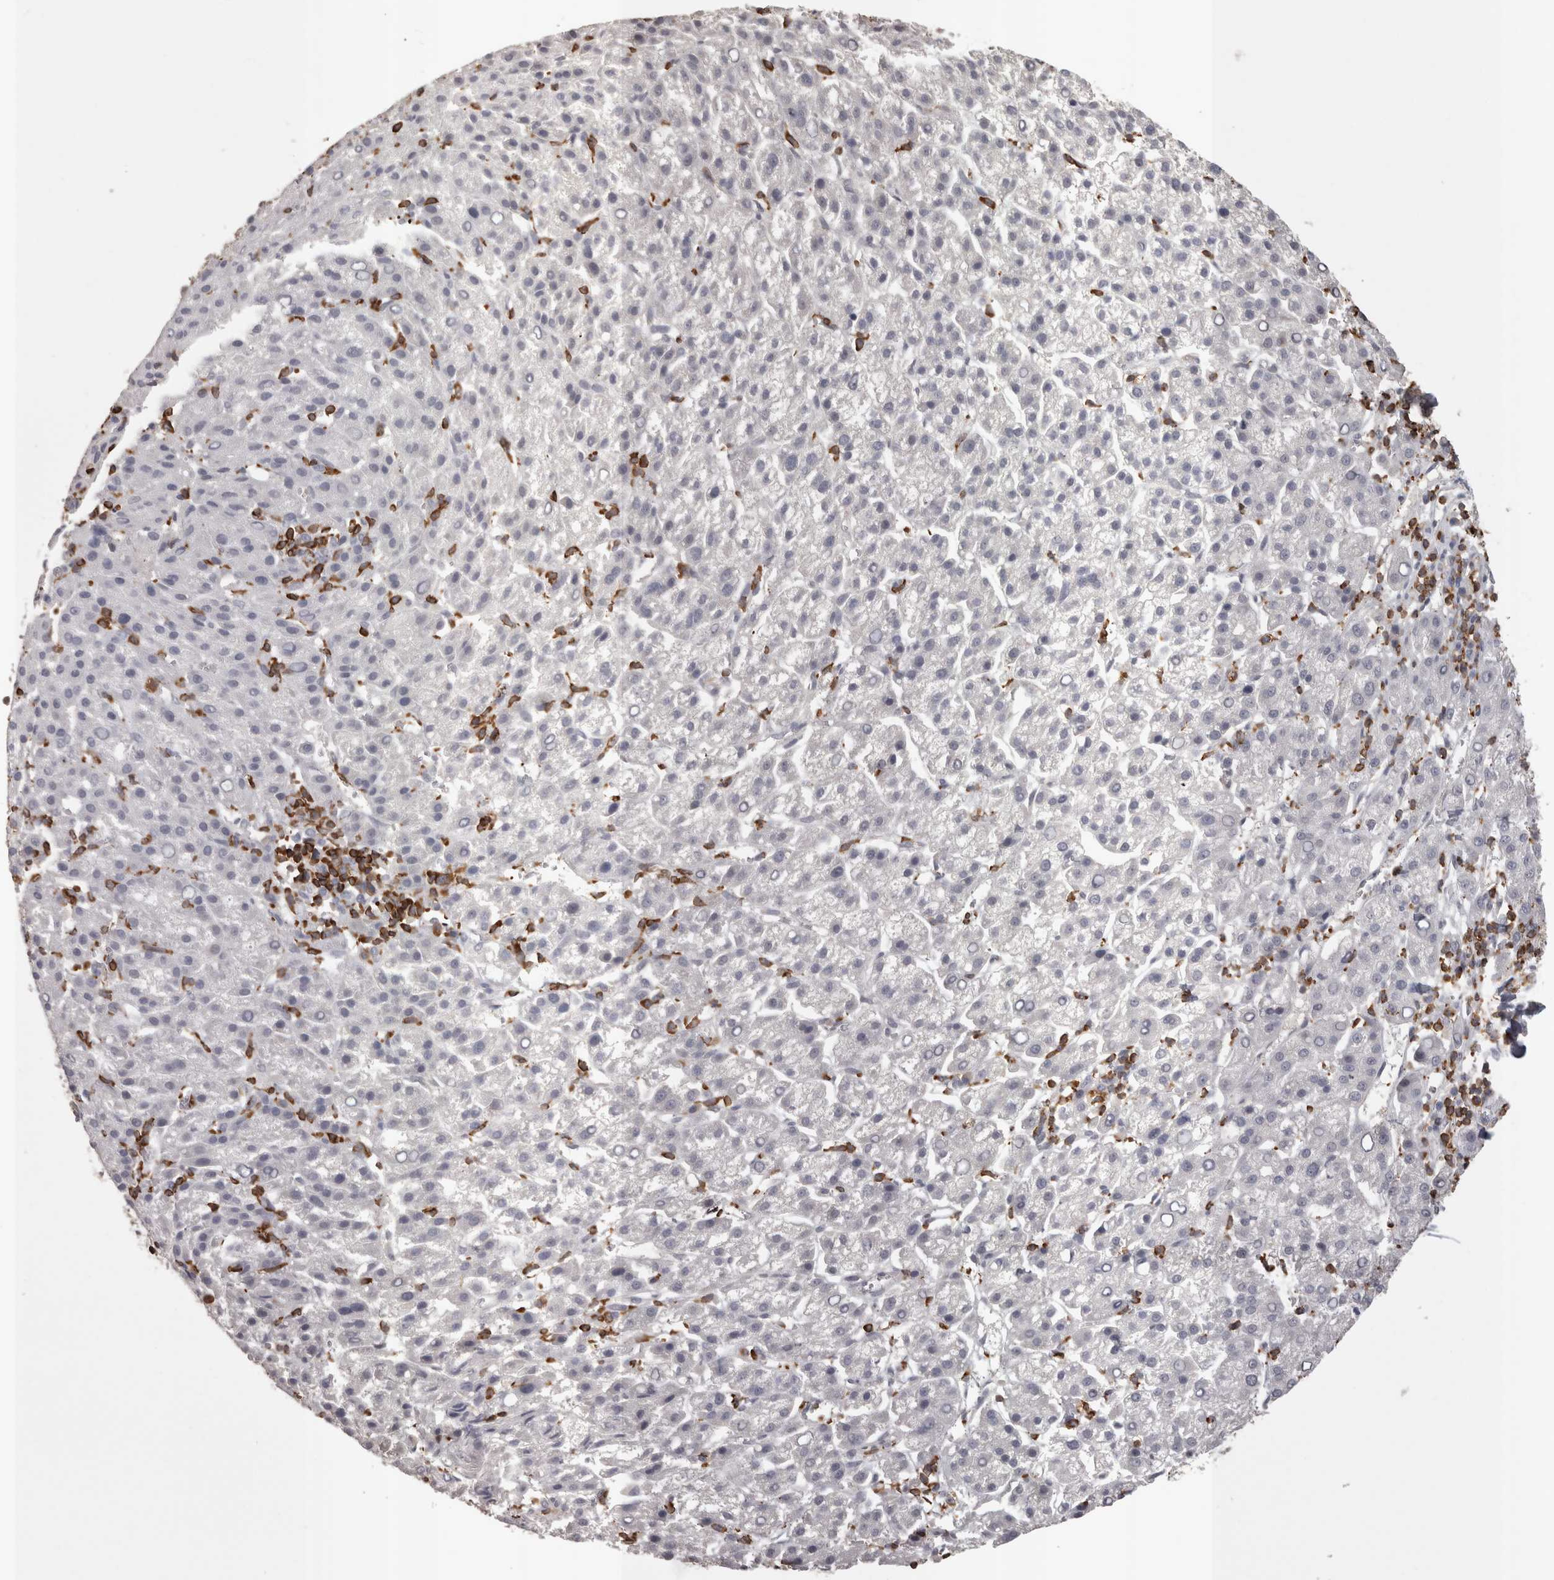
{"staining": {"intensity": "negative", "quantity": "none", "location": "none"}, "tissue": "liver cancer", "cell_type": "Tumor cells", "image_type": "cancer", "snomed": [{"axis": "morphology", "description": "Carcinoma, Hepatocellular, NOS"}, {"axis": "topography", "description": "Liver"}], "caption": "Tumor cells are negative for protein expression in human liver cancer (hepatocellular carcinoma).", "gene": "SKAP1", "patient": {"sex": "female", "age": 58}}